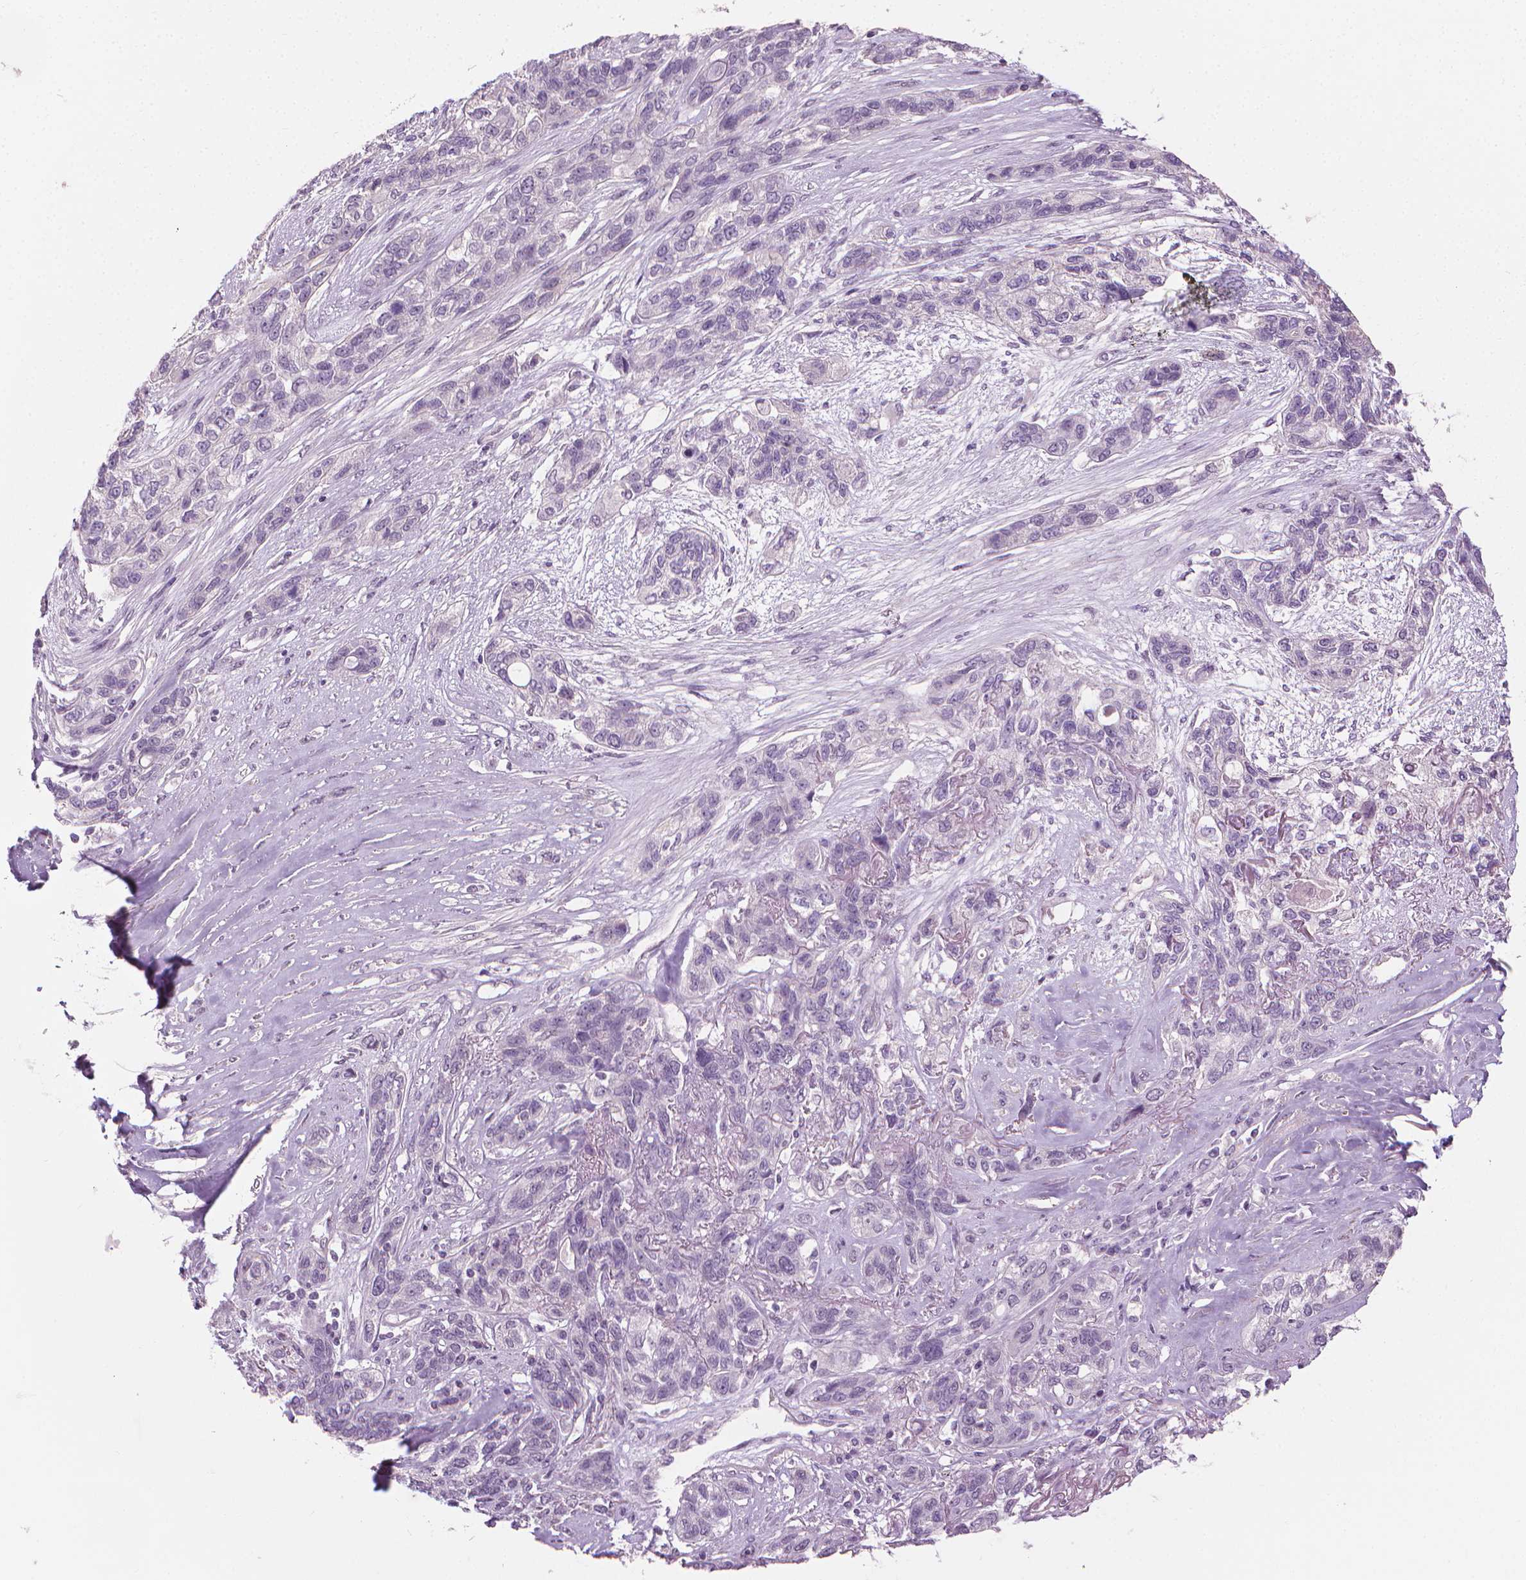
{"staining": {"intensity": "negative", "quantity": "none", "location": "none"}, "tissue": "lung cancer", "cell_type": "Tumor cells", "image_type": "cancer", "snomed": [{"axis": "morphology", "description": "Squamous cell carcinoma, NOS"}, {"axis": "topography", "description": "Lung"}], "caption": "The IHC micrograph has no significant staining in tumor cells of lung squamous cell carcinoma tissue.", "gene": "SAXO2", "patient": {"sex": "female", "age": 70}}